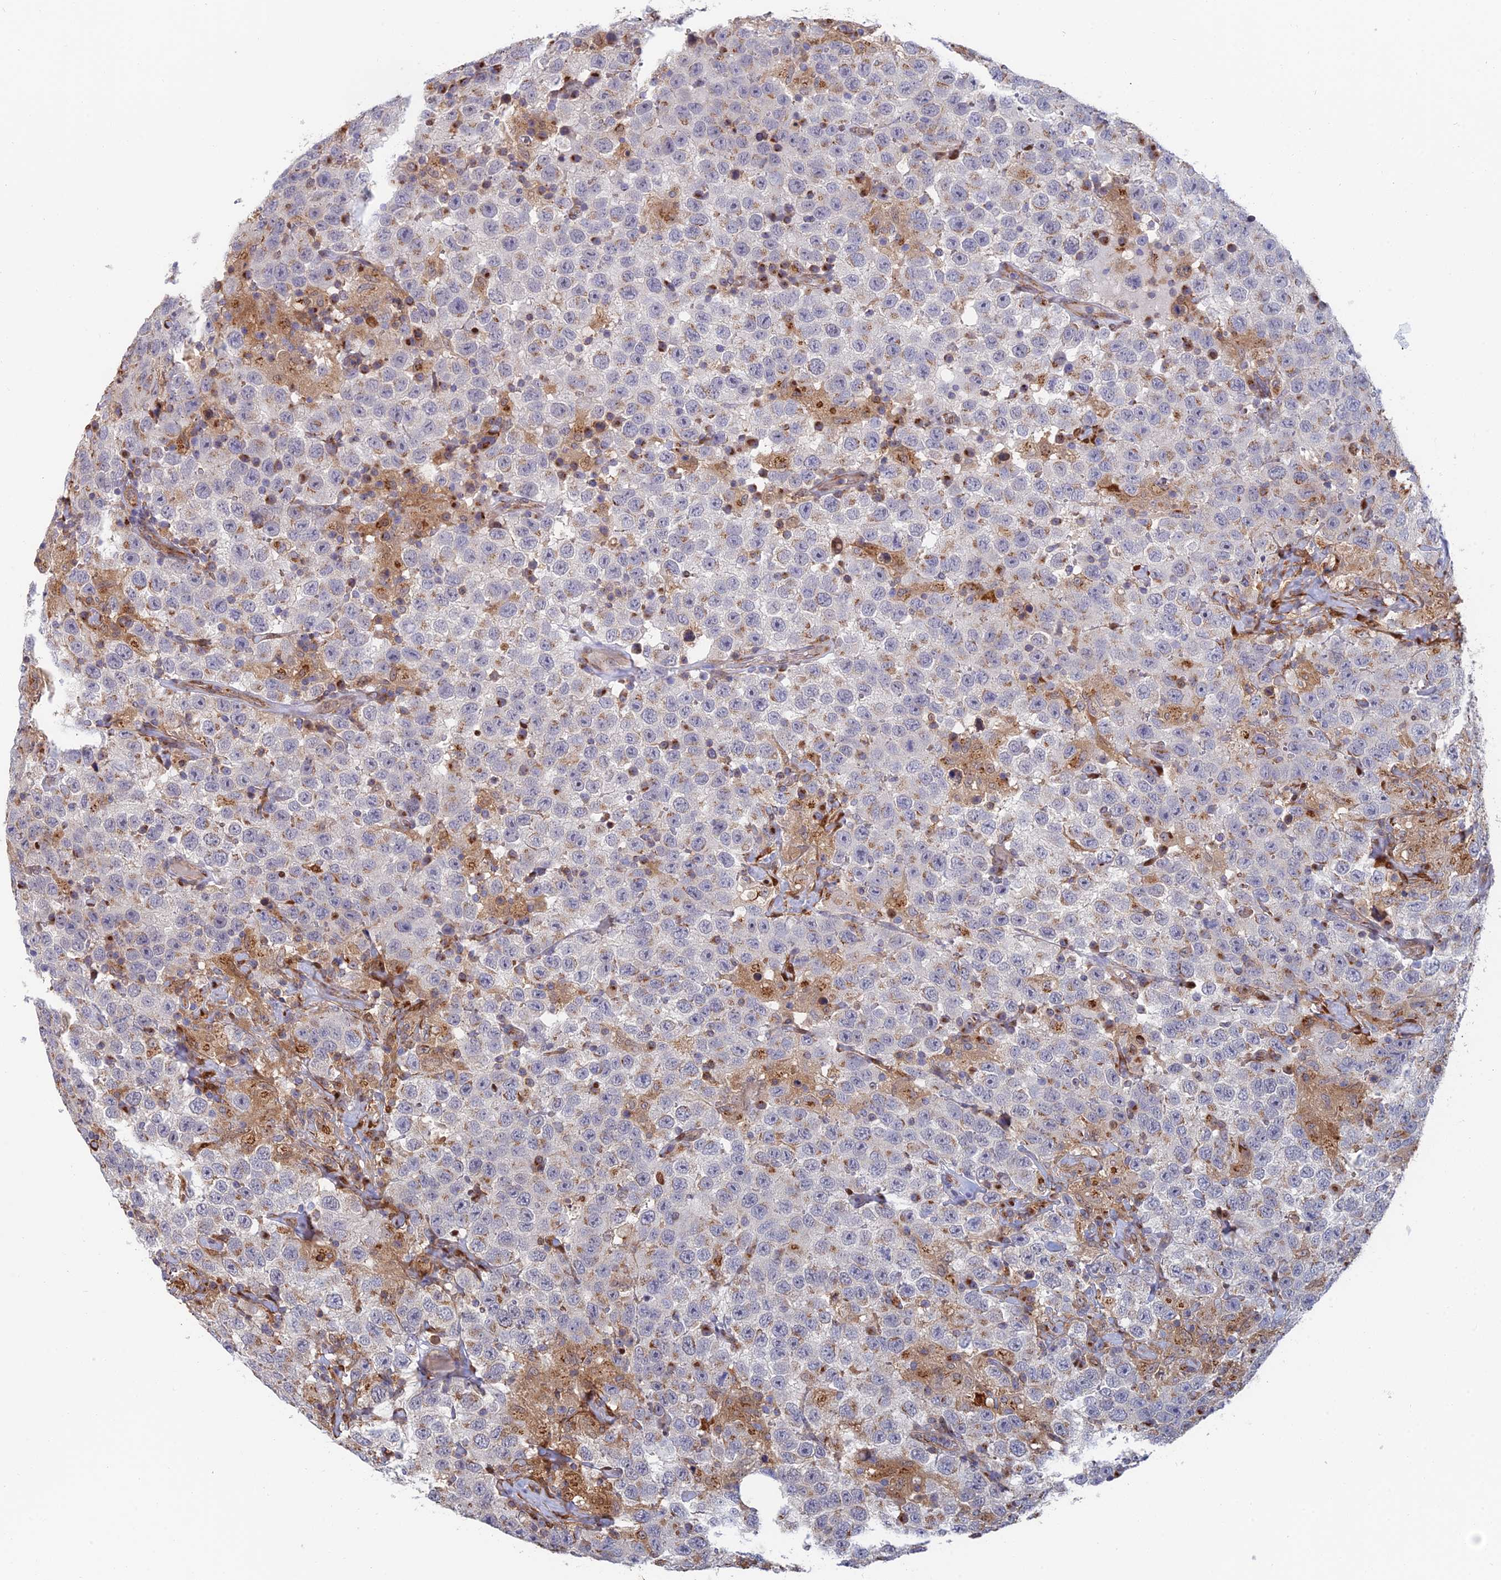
{"staining": {"intensity": "weak", "quantity": "<25%", "location": "cytoplasmic/membranous"}, "tissue": "testis cancer", "cell_type": "Tumor cells", "image_type": "cancer", "snomed": [{"axis": "morphology", "description": "Seminoma, NOS"}, {"axis": "topography", "description": "Testis"}], "caption": "There is no significant positivity in tumor cells of seminoma (testis).", "gene": "HS2ST1", "patient": {"sex": "male", "age": 41}}